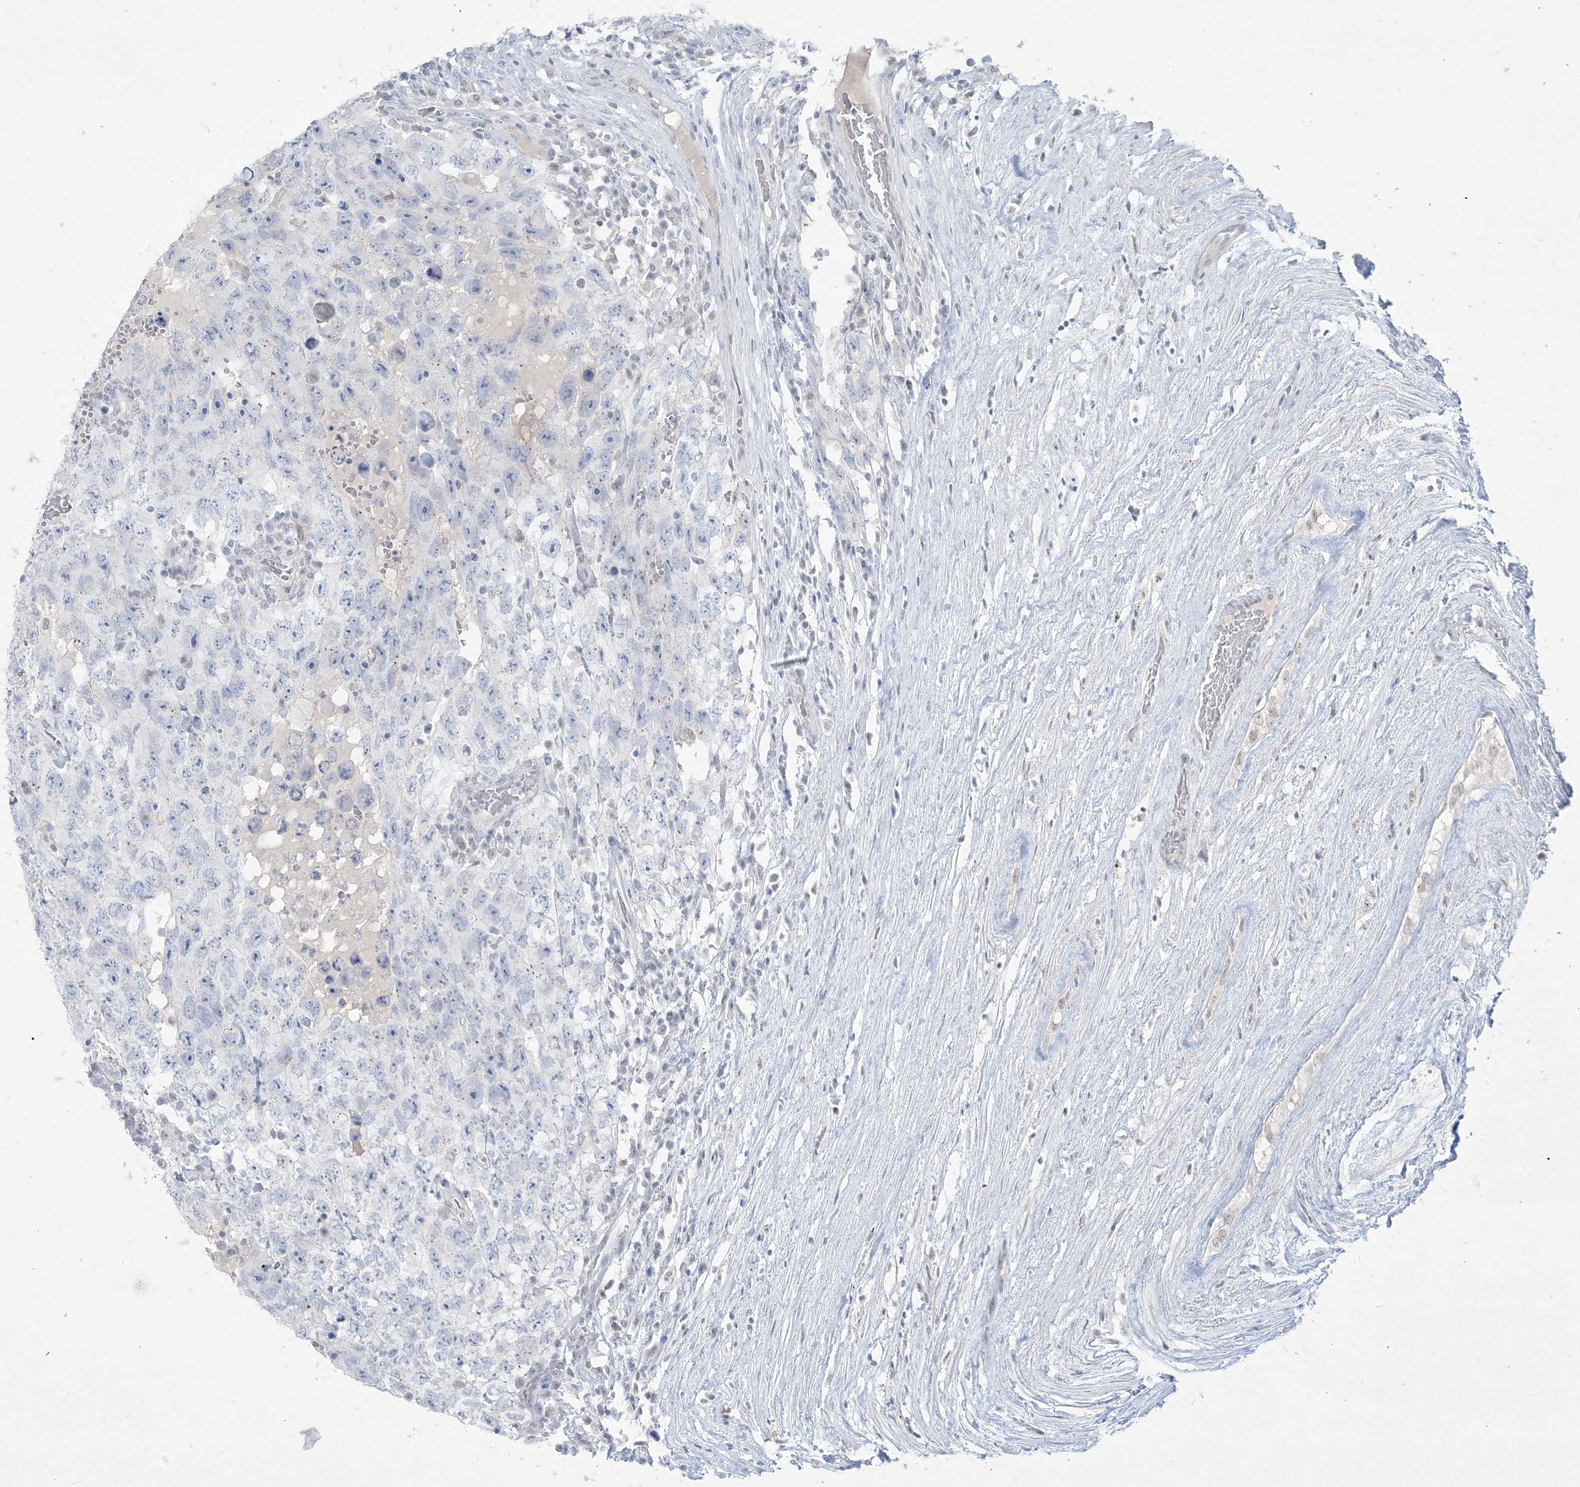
{"staining": {"intensity": "negative", "quantity": "none", "location": "none"}, "tissue": "testis cancer", "cell_type": "Tumor cells", "image_type": "cancer", "snomed": [{"axis": "morphology", "description": "Carcinoma, Embryonal, NOS"}, {"axis": "topography", "description": "Testis"}], "caption": "High power microscopy photomicrograph of an immunohistochemistry micrograph of embryonal carcinoma (testis), revealing no significant expression in tumor cells.", "gene": "HOMEZ", "patient": {"sex": "male", "age": 26}}